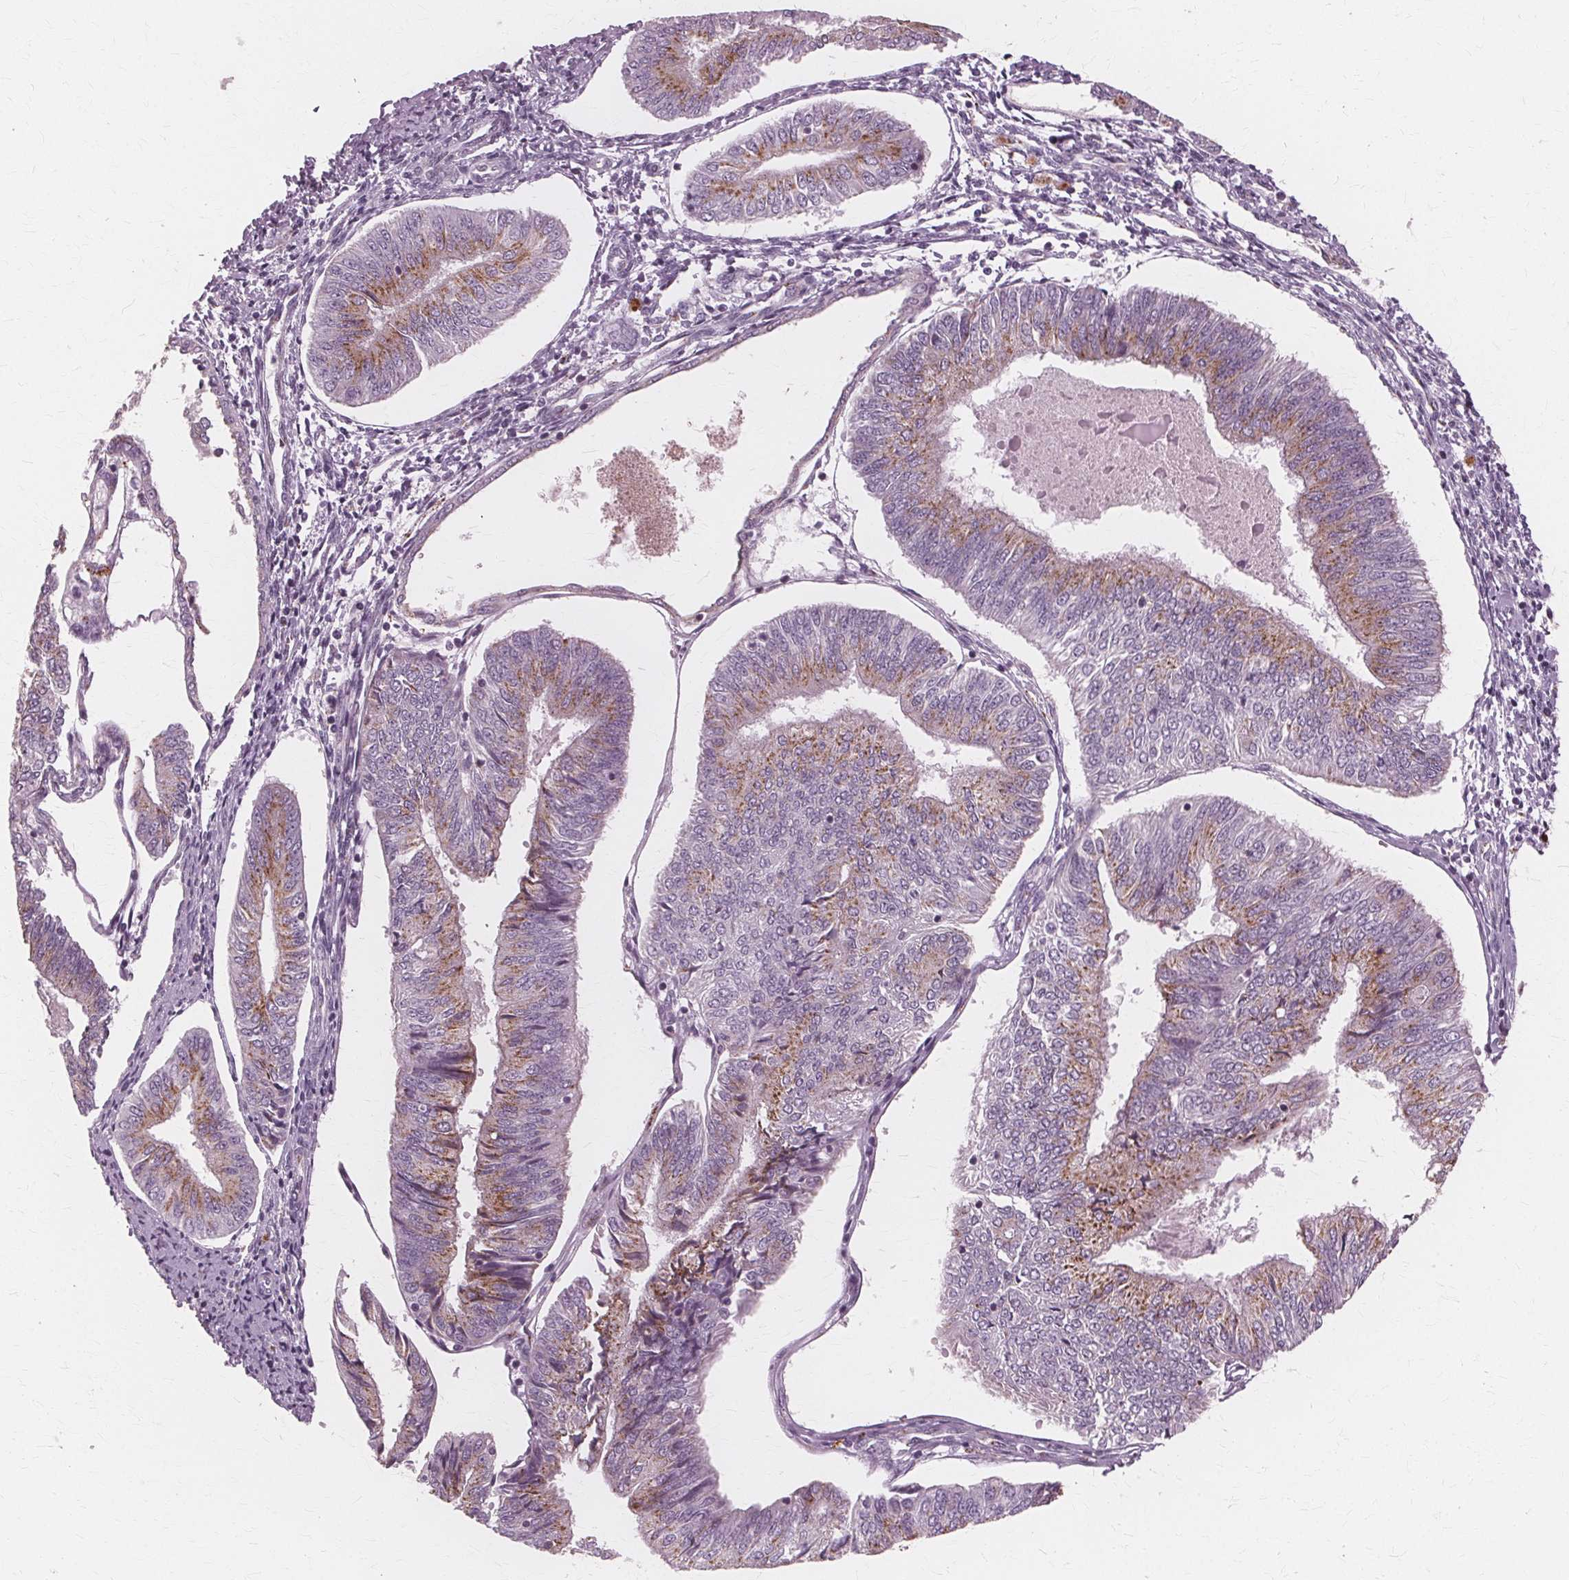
{"staining": {"intensity": "moderate", "quantity": "25%-75%", "location": "cytoplasmic/membranous"}, "tissue": "endometrial cancer", "cell_type": "Tumor cells", "image_type": "cancer", "snomed": [{"axis": "morphology", "description": "Adenocarcinoma, NOS"}, {"axis": "topography", "description": "Endometrium"}], "caption": "Immunohistochemistry (IHC) of endometrial cancer reveals medium levels of moderate cytoplasmic/membranous positivity in approximately 25%-75% of tumor cells.", "gene": "DNASE2", "patient": {"sex": "female", "age": 58}}